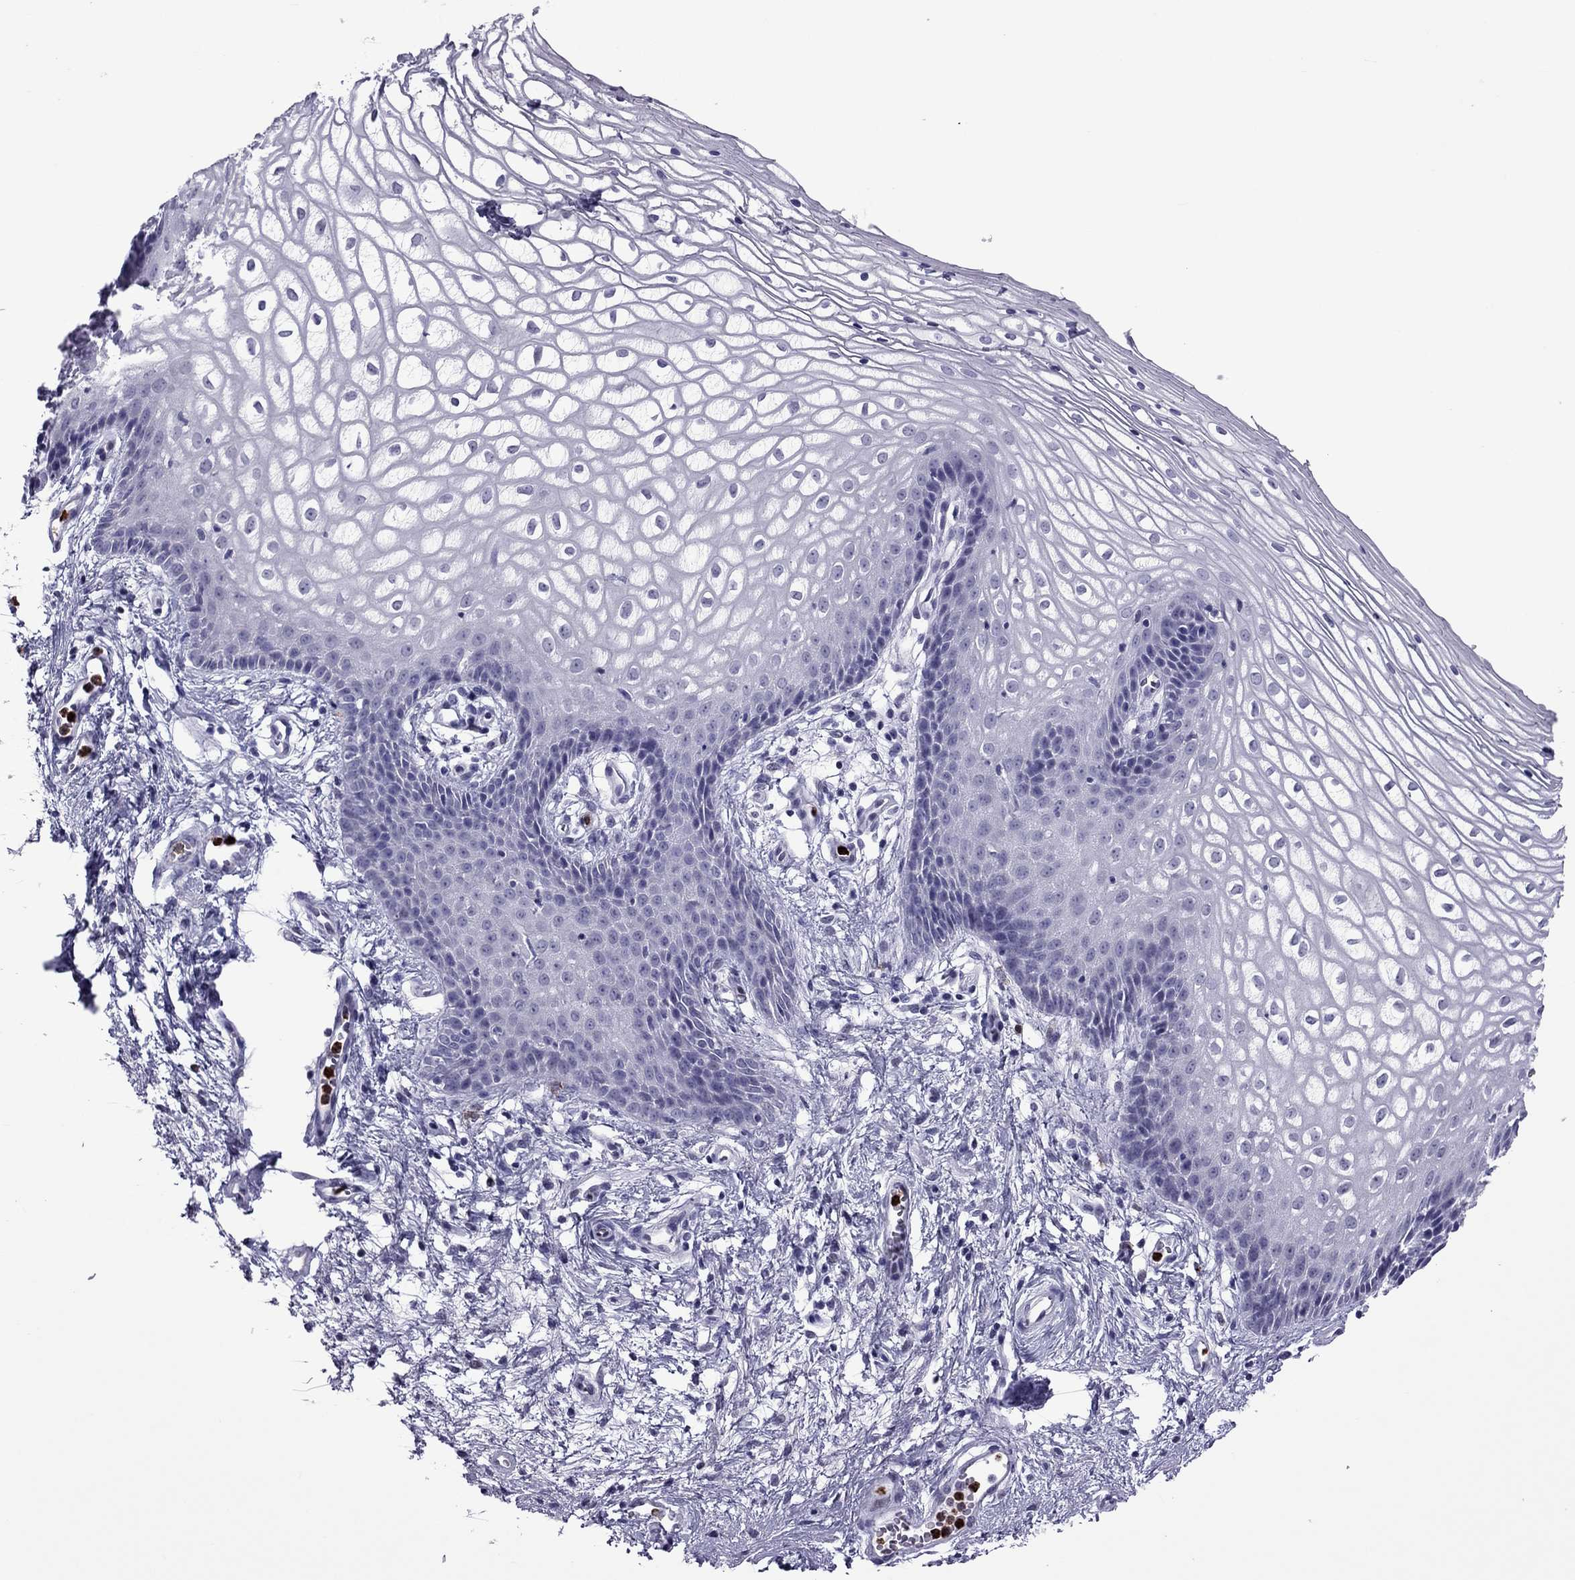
{"staining": {"intensity": "negative", "quantity": "none", "location": "none"}, "tissue": "vagina", "cell_type": "Squamous epithelial cells", "image_type": "normal", "snomed": [{"axis": "morphology", "description": "Normal tissue, NOS"}, {"axis": "topography", "description": "Vagina"}], "caption": "Immunohistochemistry photomicrograph of benign human vagina stained for a protein (brown), which demonstrates no expression in squamous epithelial cells. (Brightfield microscopy of DAB (3,3'-diaminobenzidine) immunohistochemistry at high magnification).", "gene": "CCL27", "patient": {"sex": "female", "age": 34}}